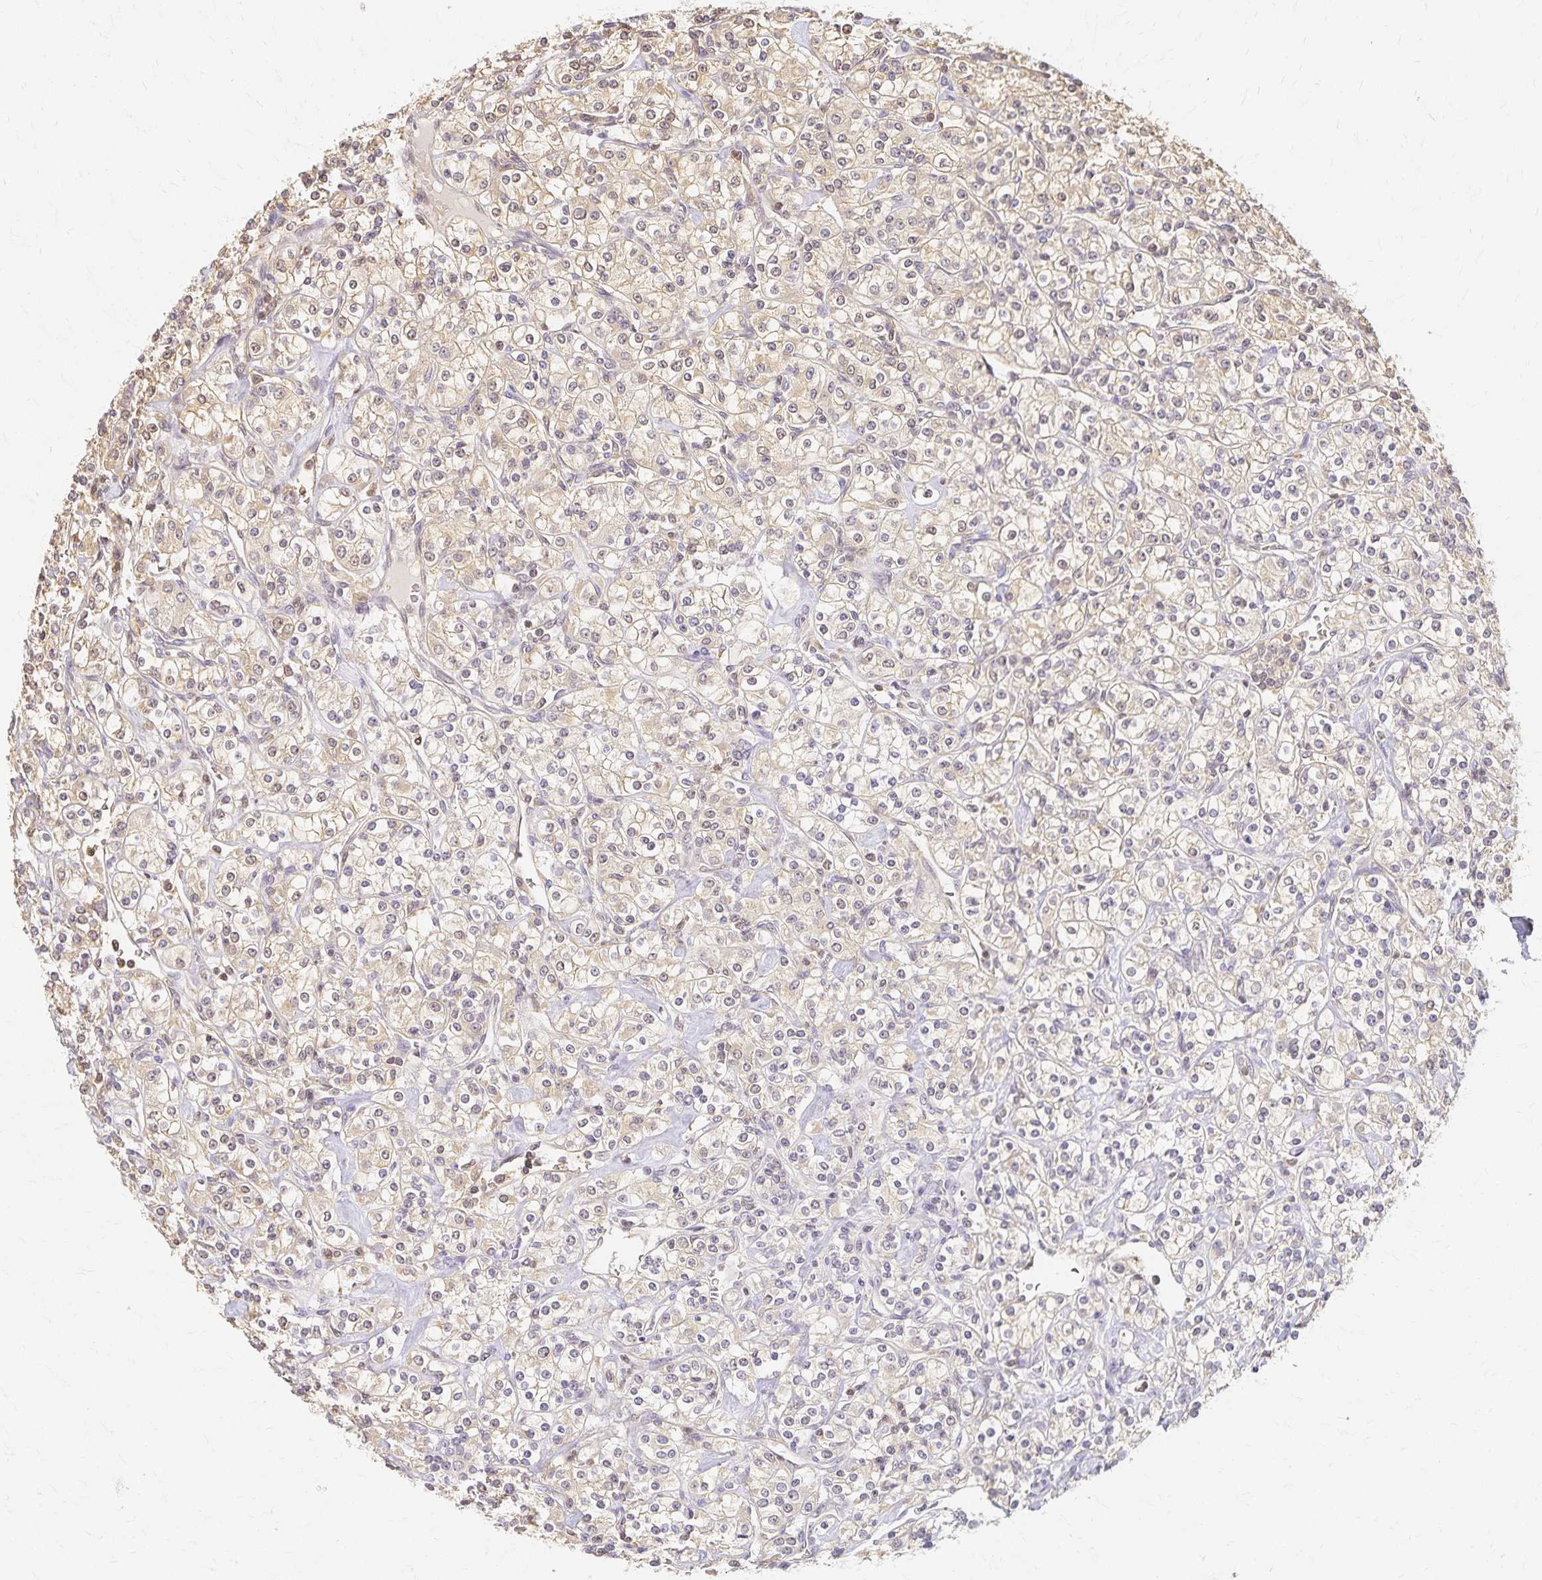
{"staining": {"intensity": "weak", "quantity": "25%-75%", "location": "cytoplasmic/membranous"}, "tissue": "renal cancer", "cell_type": "Tumor cells", "image_type": "cancer", "snomed": [{"axis": "morphology", "description": "Adenocarcinoma, NOS"}, {"axis": "topography", "description": "Kidney"}], "caption": "The image shows immunohistochemical staining of renal cancer. There is weak cytoplasmic/membranous staining is seen in about 25%-75% of tumor cells.", "gene": "AZGP1", "patient": {"sex": "male", "age": 77}}